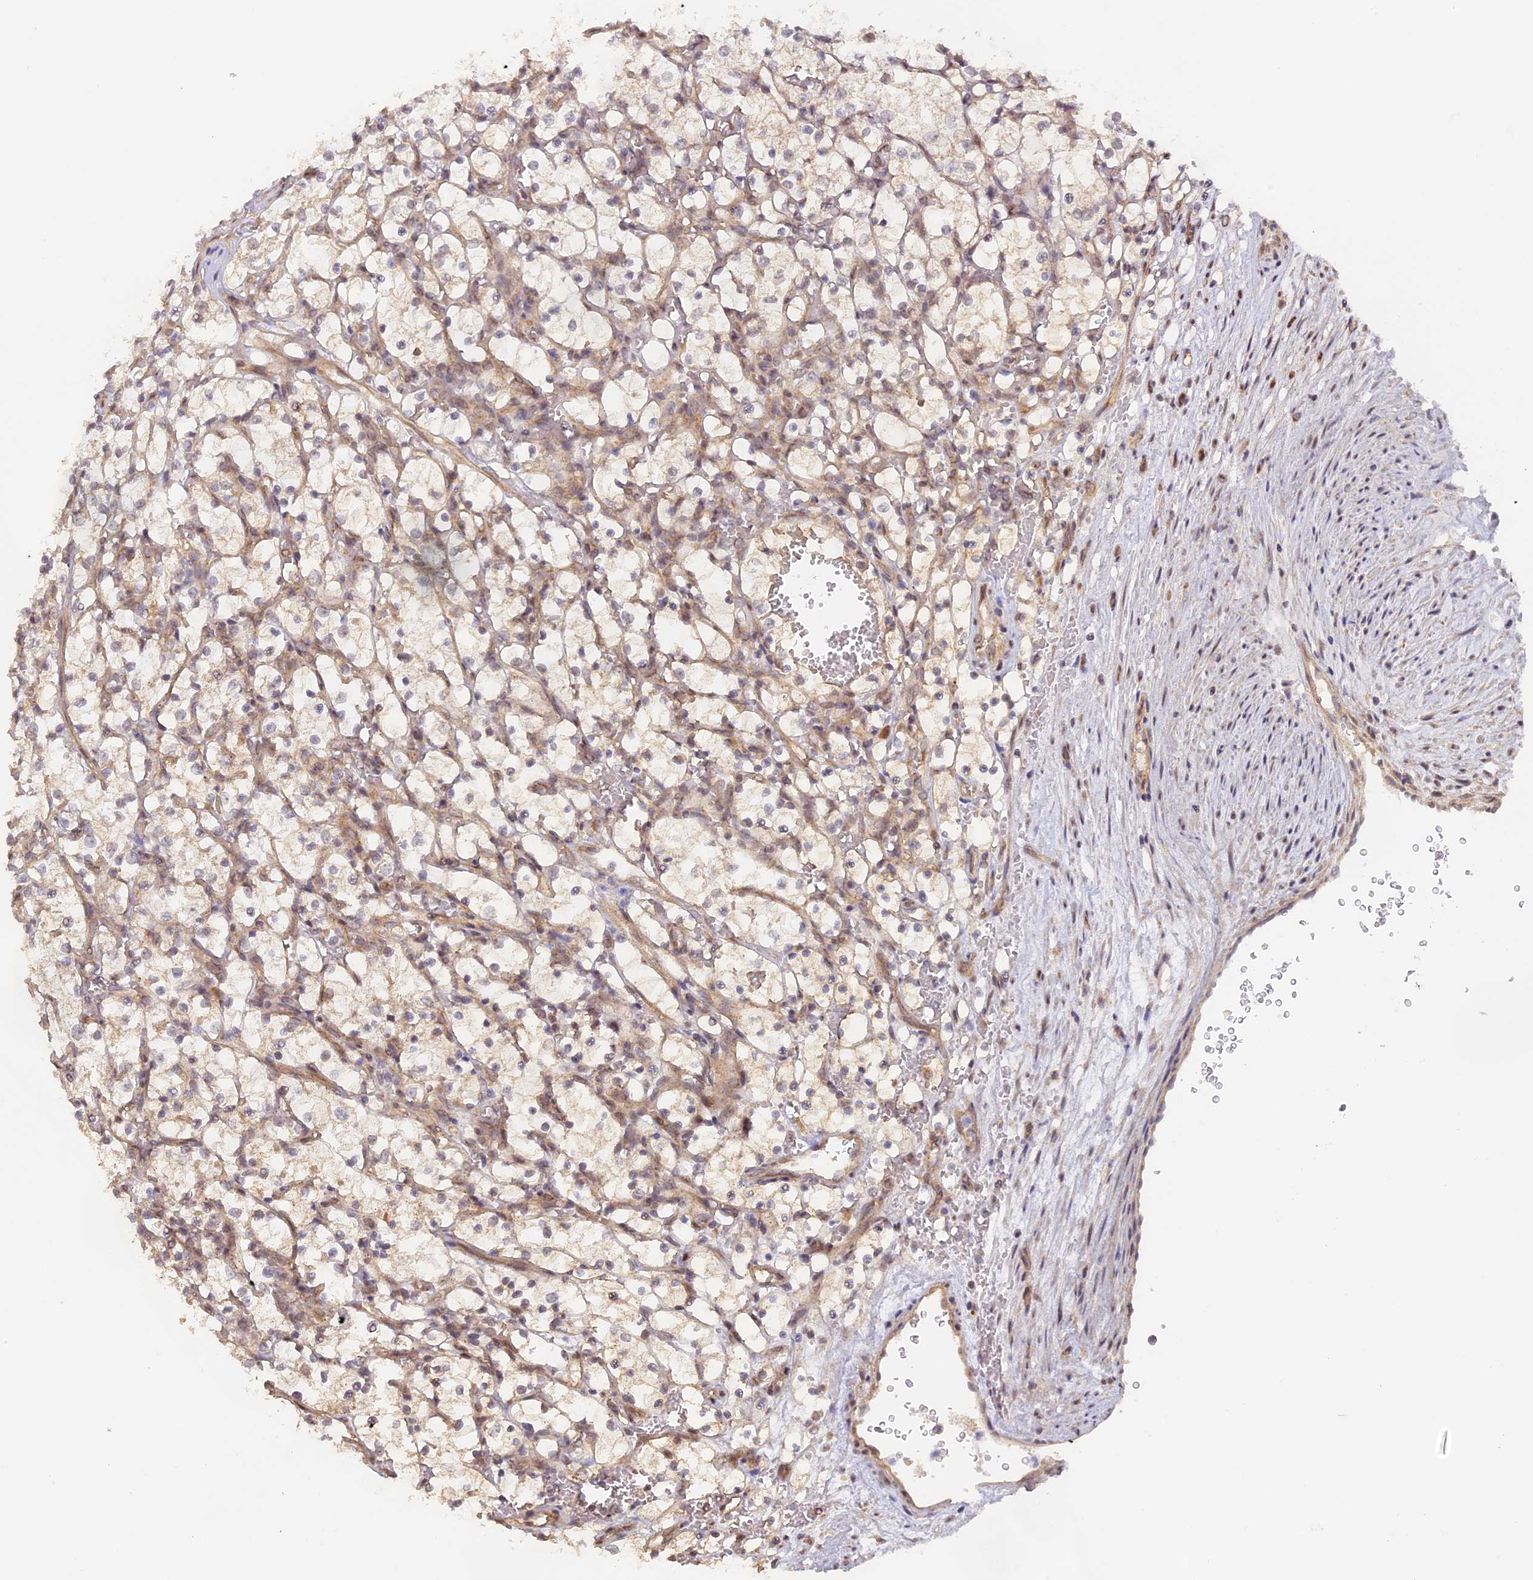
{"staining": {"intensity": "weak", "quantity": "25%-75%", "location": "cytoplasmic/membranous"}, "tissue": "renal cancer", "cell_type": "Tumor cells", "image_type": "cancer", "snomed": [{"axis": "morphology", "description": "Adenocarcinoma, NOS"}, {"axis": "topography", "description": "Kidney"}], "caption": "This photomicrograph shows renal cancer stained with IHC to label a protein in brown. The cytoplasmic/membranous of tumor cells show weak positivity for the protein. Nuclei are counter-stained blue.", "gene": "MYBL2", "patient": {"sex": "female", "age": 69}}